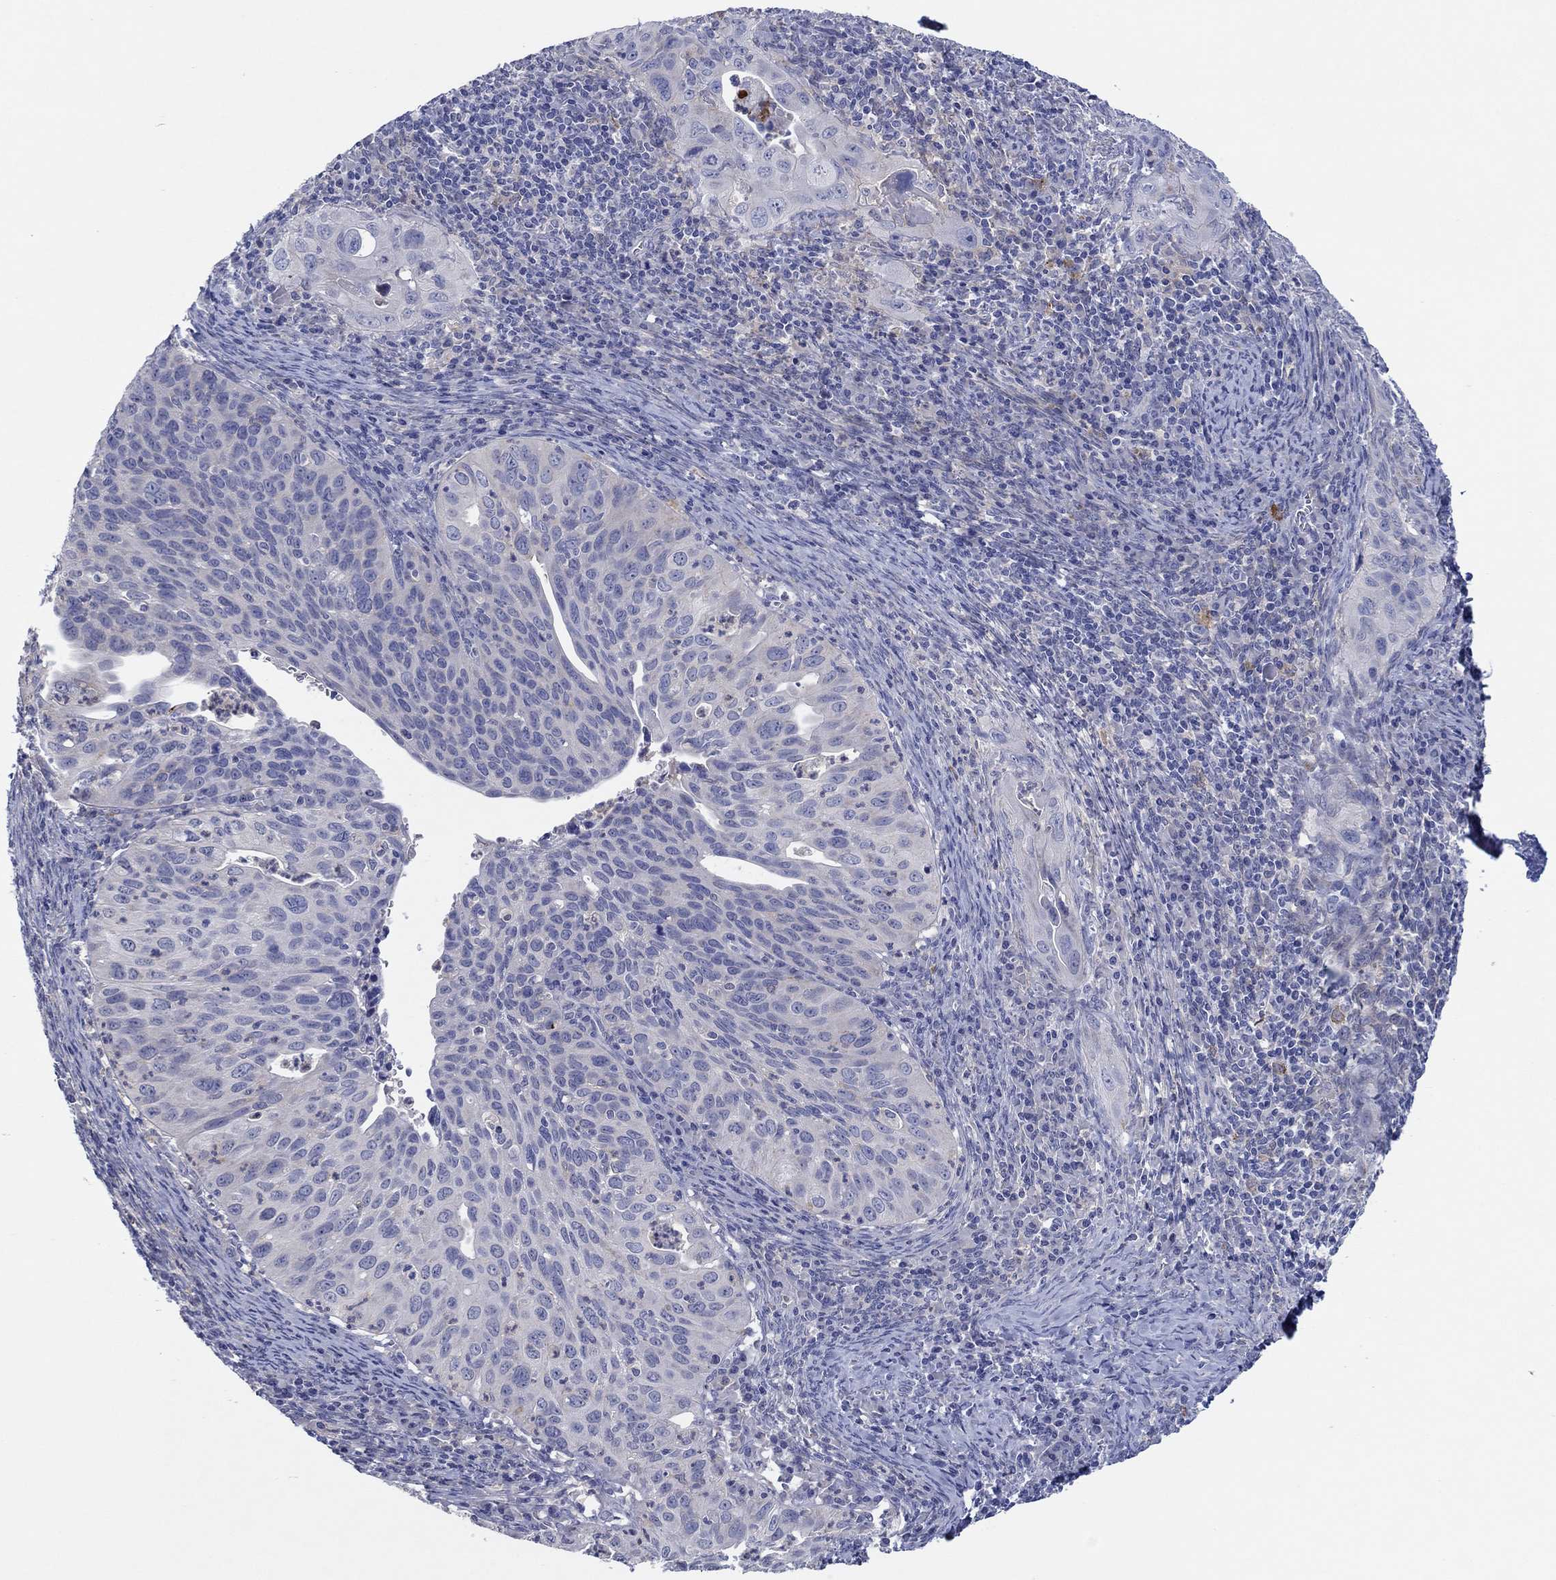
{"staining": {"intensity": "negative", "quantity": "none", "location": "none"}, "tissue": "cervical cancer", "cell_type": "Tumor cells", "image_type": "cancer", "snomed": [{"axis": "morphology", "description": "Squamous cell carcinoma, NOS"}, {"axis": "topography", "description": "Cervix"}], "caption": "A histopathology image of cervical cancer (squamous cell carcinoma) stained for a protein reveals no brown staining in tumor cells.", "gene": "HDC", "patient": {"sex": "female", "age": 26}}